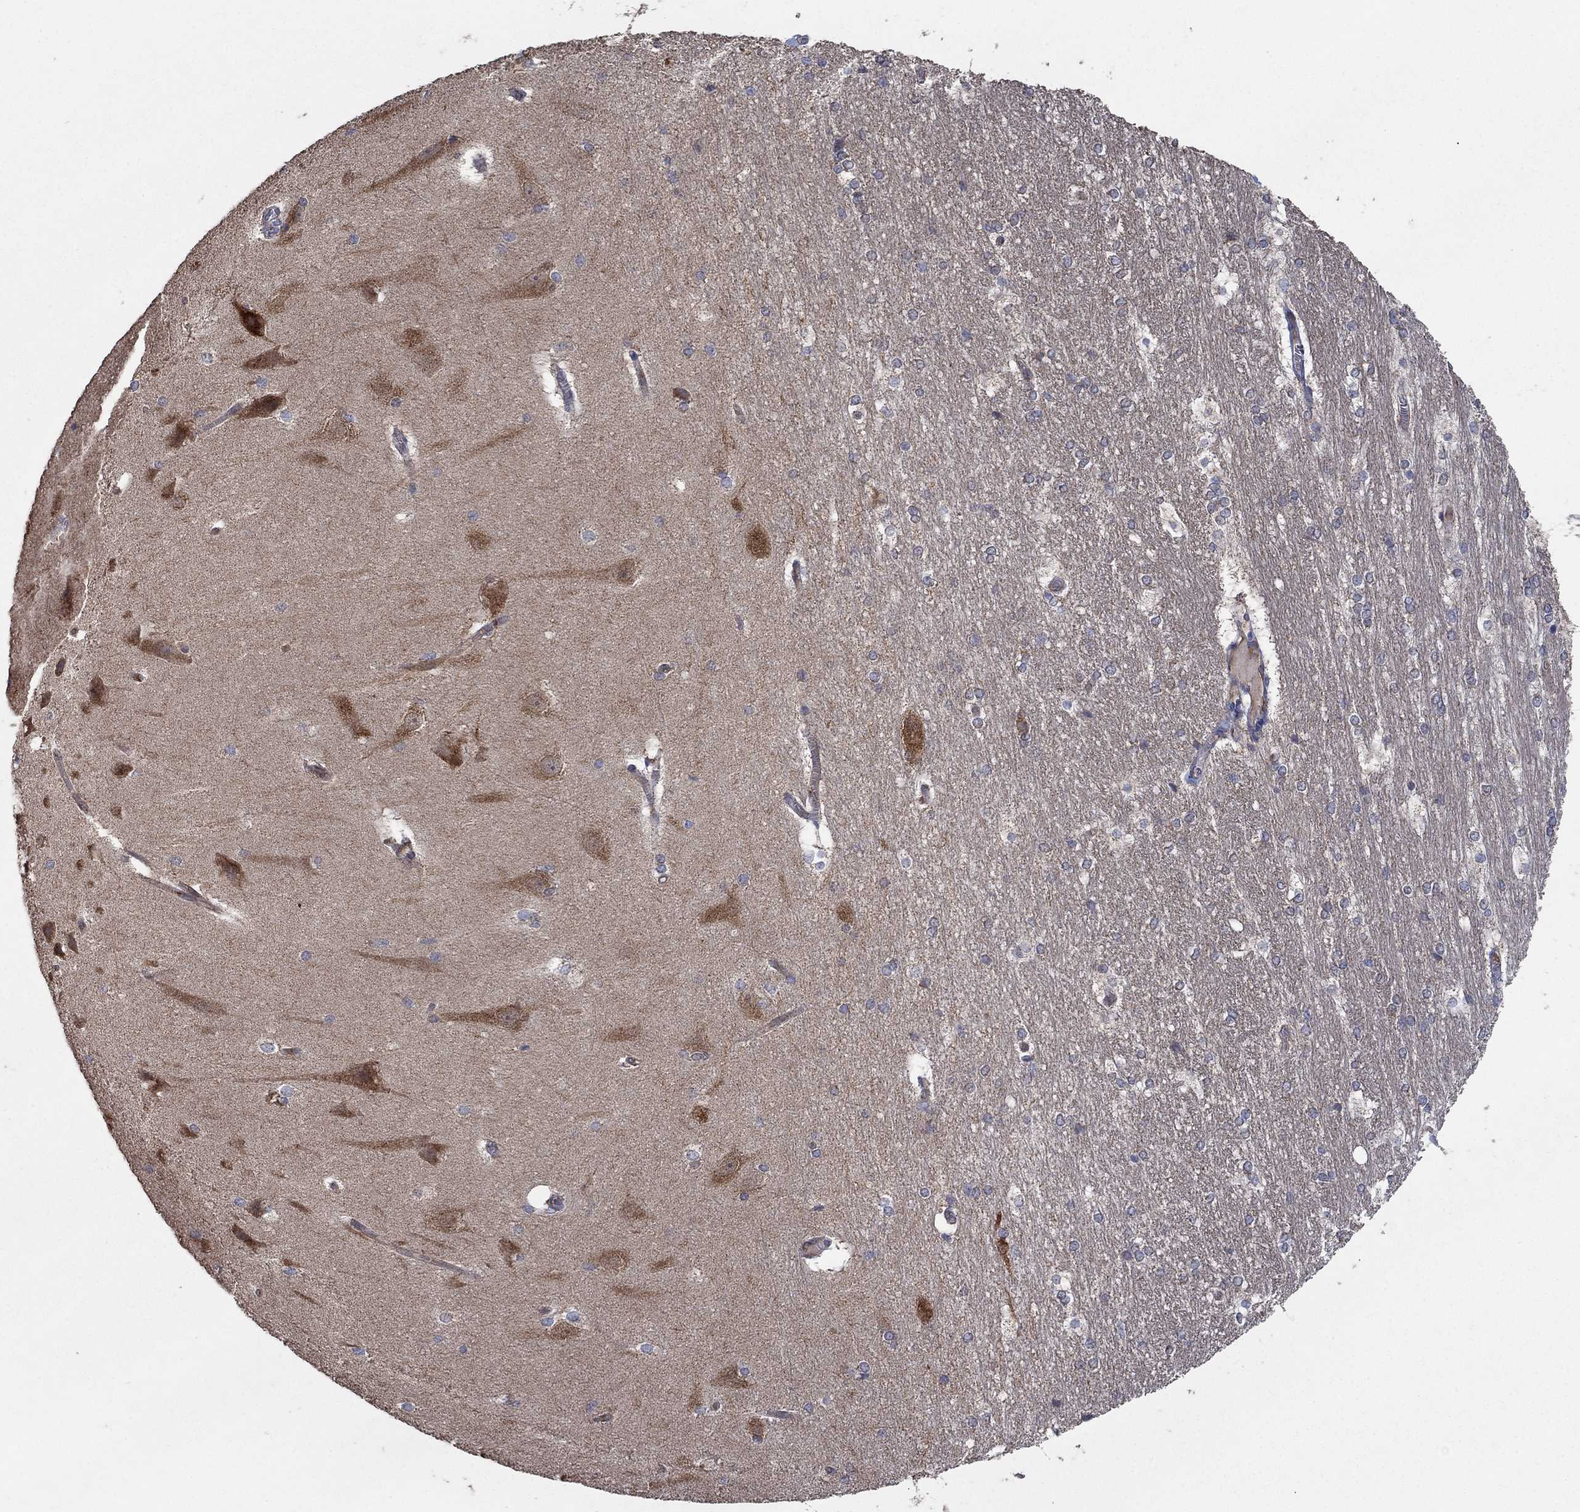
{"staining": {"intensity": "negative", "quantity": "none", "location": "none"}, "tissue": "hippocampus", "cell_type": "Glial cells", "image_type": "normal", "snomed": [{"axis": "morphology", "description": "Normal tissue, NOS"}, {"axis": "topography", "description": "Cerebral cortex"}, {"axis": "topography", "description": "Hippocampus"}], "caption": "This image is of unremarkable hippocampus stained with immunohistochemistry (IHC) to label a protein in brown with the nuclei are counter-stained blue. There is no positivity in glial cells.", "gene": "HID1", "patient": {"sex": "female", "age": 19}}